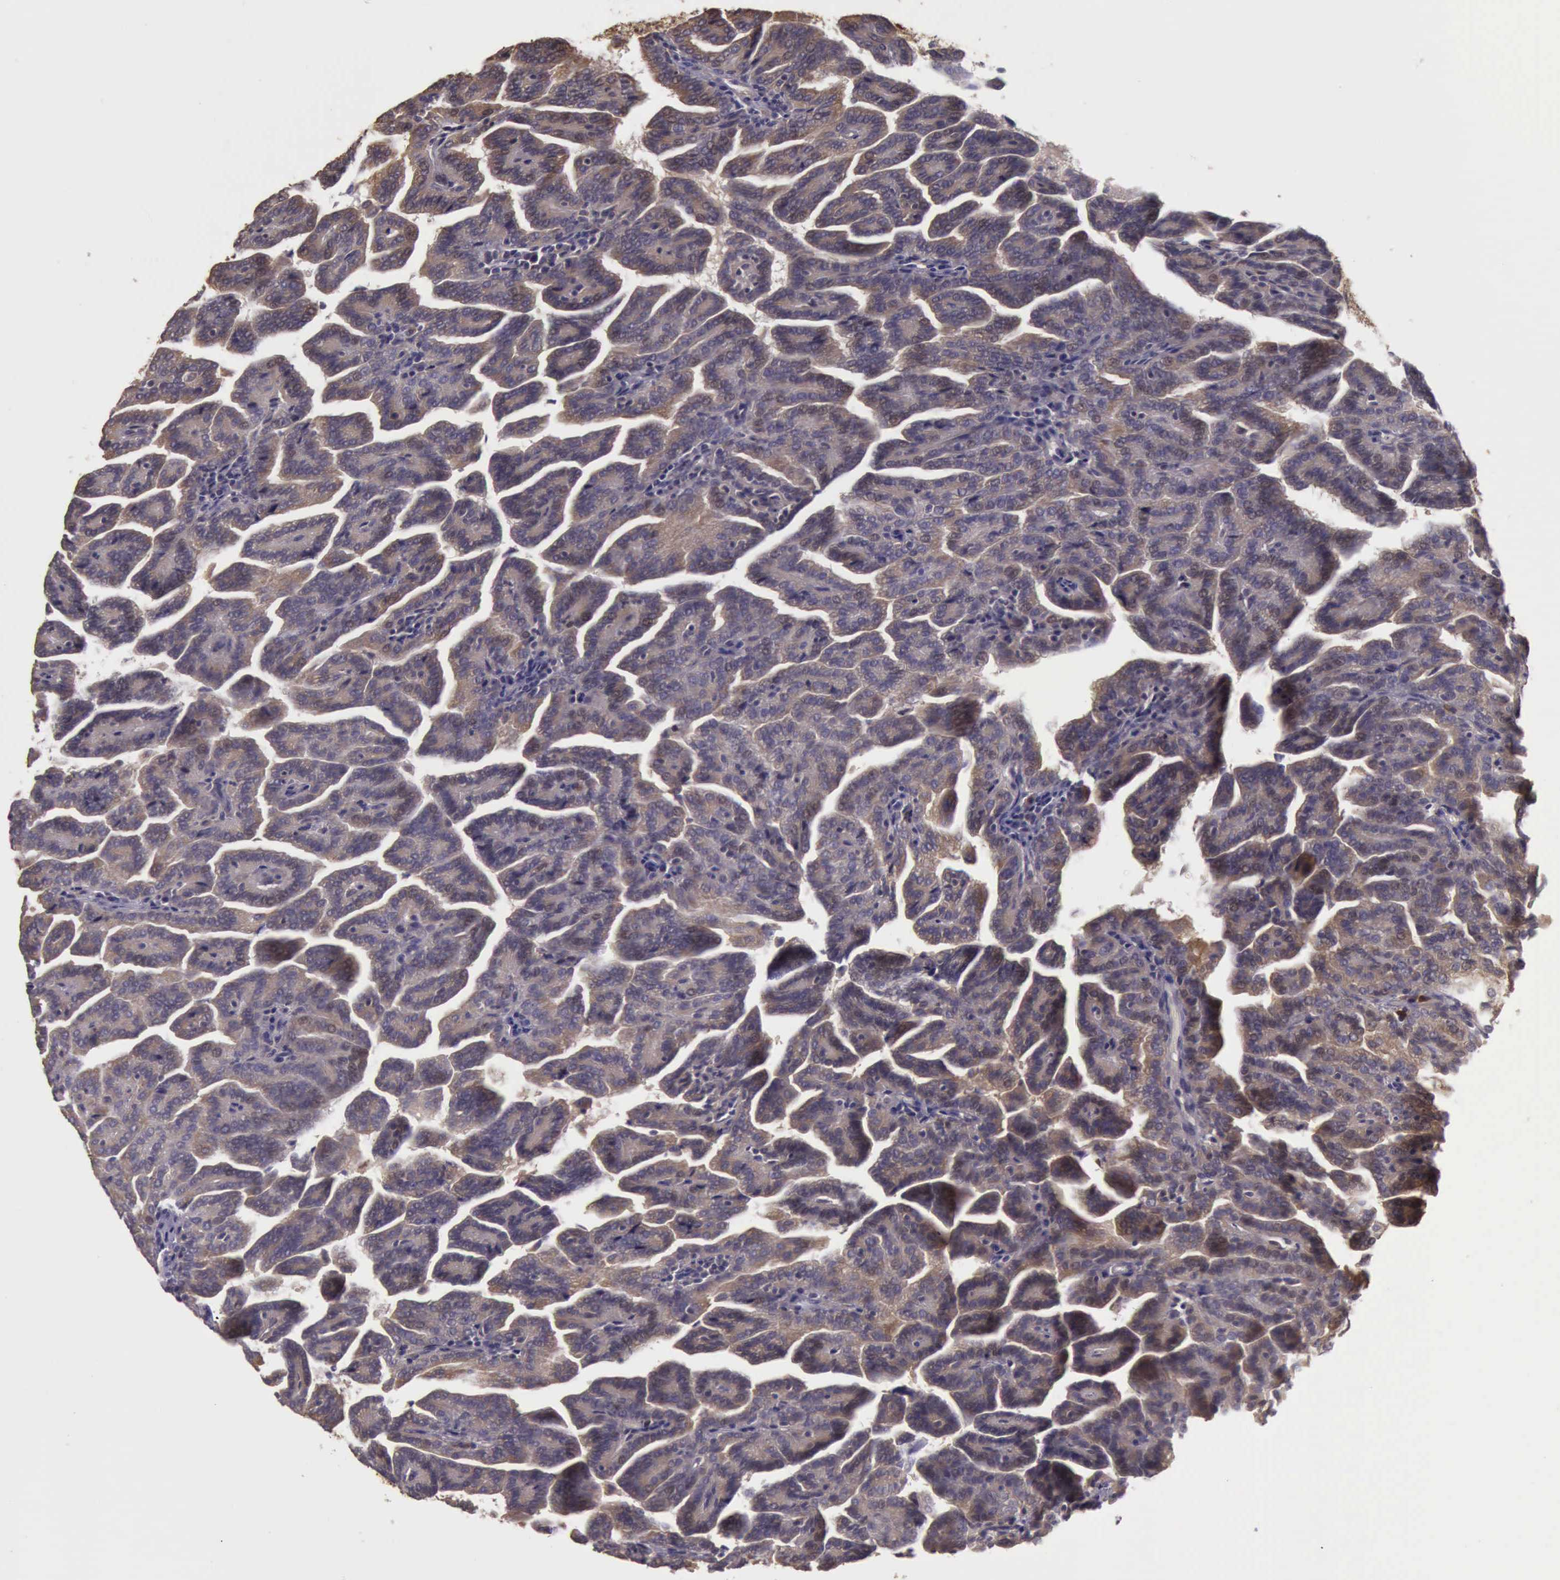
{"staining": {"intensity": "moderate", "quantity": ">75%", "location": "cytoplasmic/membranous"}, "tissue": "renal cancer", "cell_type": "Tumor cells", "image_type": "cancer", "snomed": [{"axis": "morphology", "description": "Adenocarcinoma, NOS"}, {"axis": "topography", "description": "Kidney"}], "caption": "An immunohistochemistry (IHC) micrograph of tumor tissue is shown. Protein staining in brown shows moderate cytoplasmic/membranous positivity in renal cancer (adenocarcinoma) within tumor cells. (Brightfield microscopy of DAB IHC at high magnification).", "gene": "EIF5", "patient": {"sex": "male", "age": 61}}